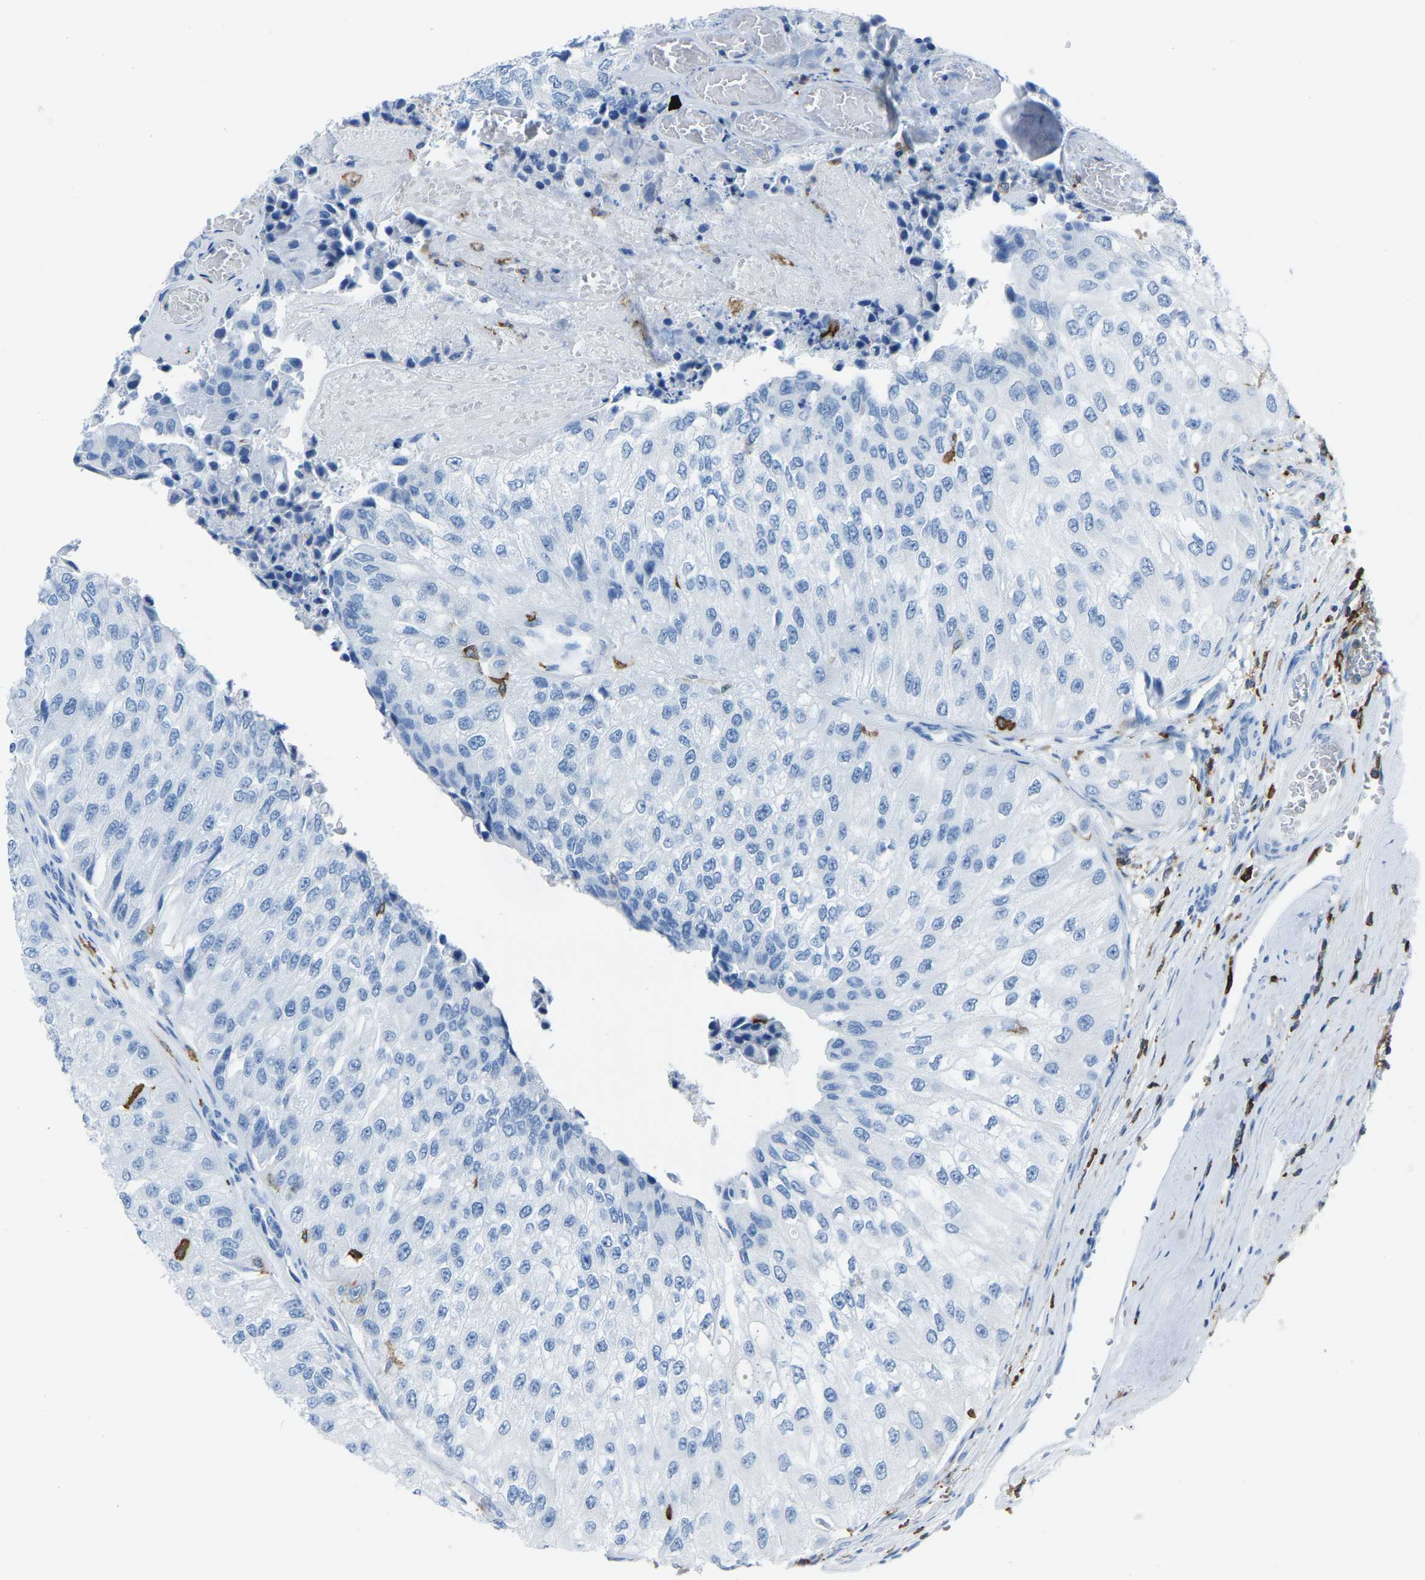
{"staining": {"intensity": "negative", "quantity": "none", "location": "none"}, "tissue": "urothelial cancer", "cell_type": "Tumor cells", "image_type": "cancer", "snomed": [{"axis": "morphology", "description": "Urothelial carcinoma, High grade"}, {"axis": "topography", "description": "Kidney"}, {"axis": "topography", "description": "Urinary bladder"}], "caption": "Immunohistochemistry image of neoplastic tissue: urothelial cancer stained with DAB demonstrates no significant protein positivity in tumor cells.", "gene": "LSP1", "patient": {"sex": "male", "age": 77}}